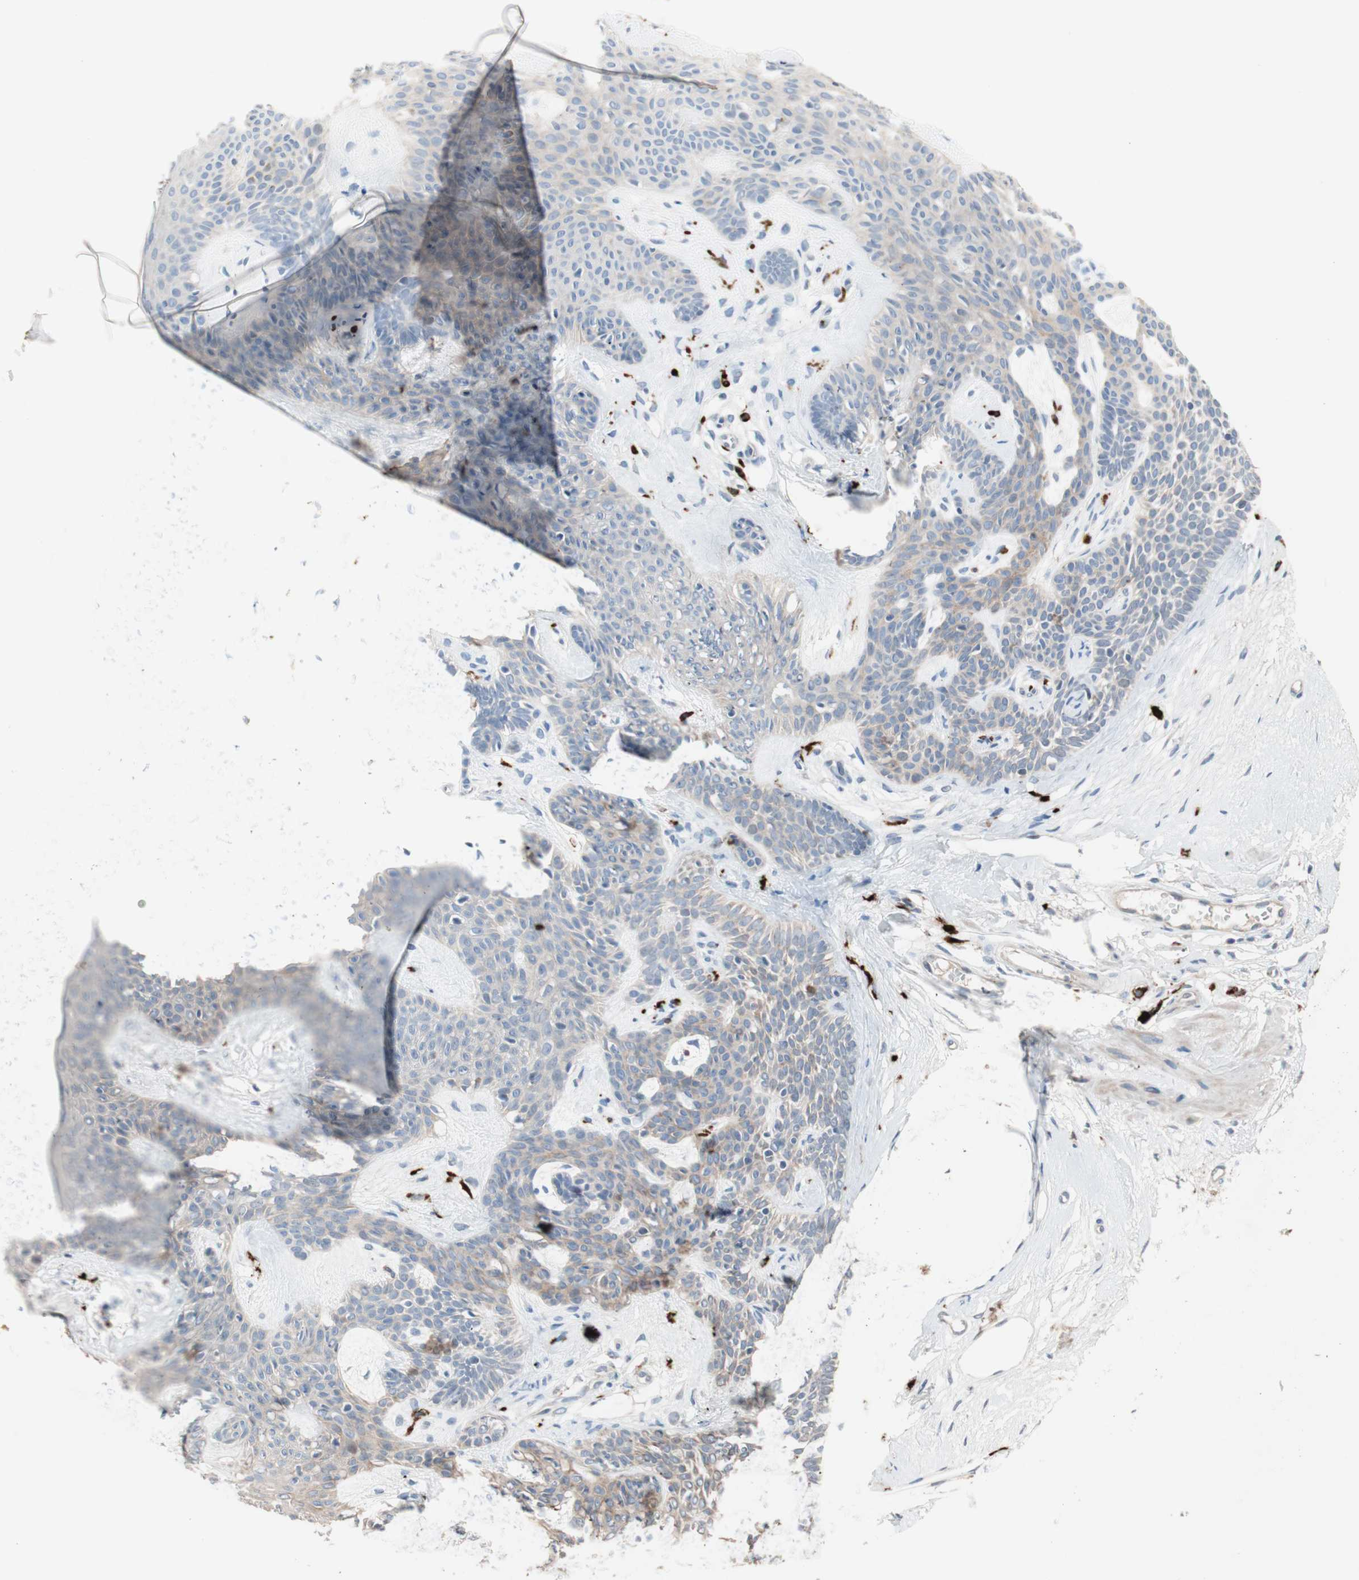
{"staining": {"intensity": "weak", "quantity": "25%-75%", "location": "cytoplasmic/membranous"}, "tissue": "skin cancer", "cell_type": "Tumor cells", "image_type": "cancer", "snomed": [{"axis": "morphology", "description": "Developmental malformation"}, {"axis": "morphology", "description": "Basal cell carcinoma"}, {"axis": "topography", "description": "Skin"}], "caption": "About 25%-75% of tumor cells in skin basal cell carcinoma demonstrate weak cytoplasmic/membranous protein staining as visualized by brown immunohistochemical staining.", "gene": "PDZK1", "patient": {"sex": "female", "age": 62}}